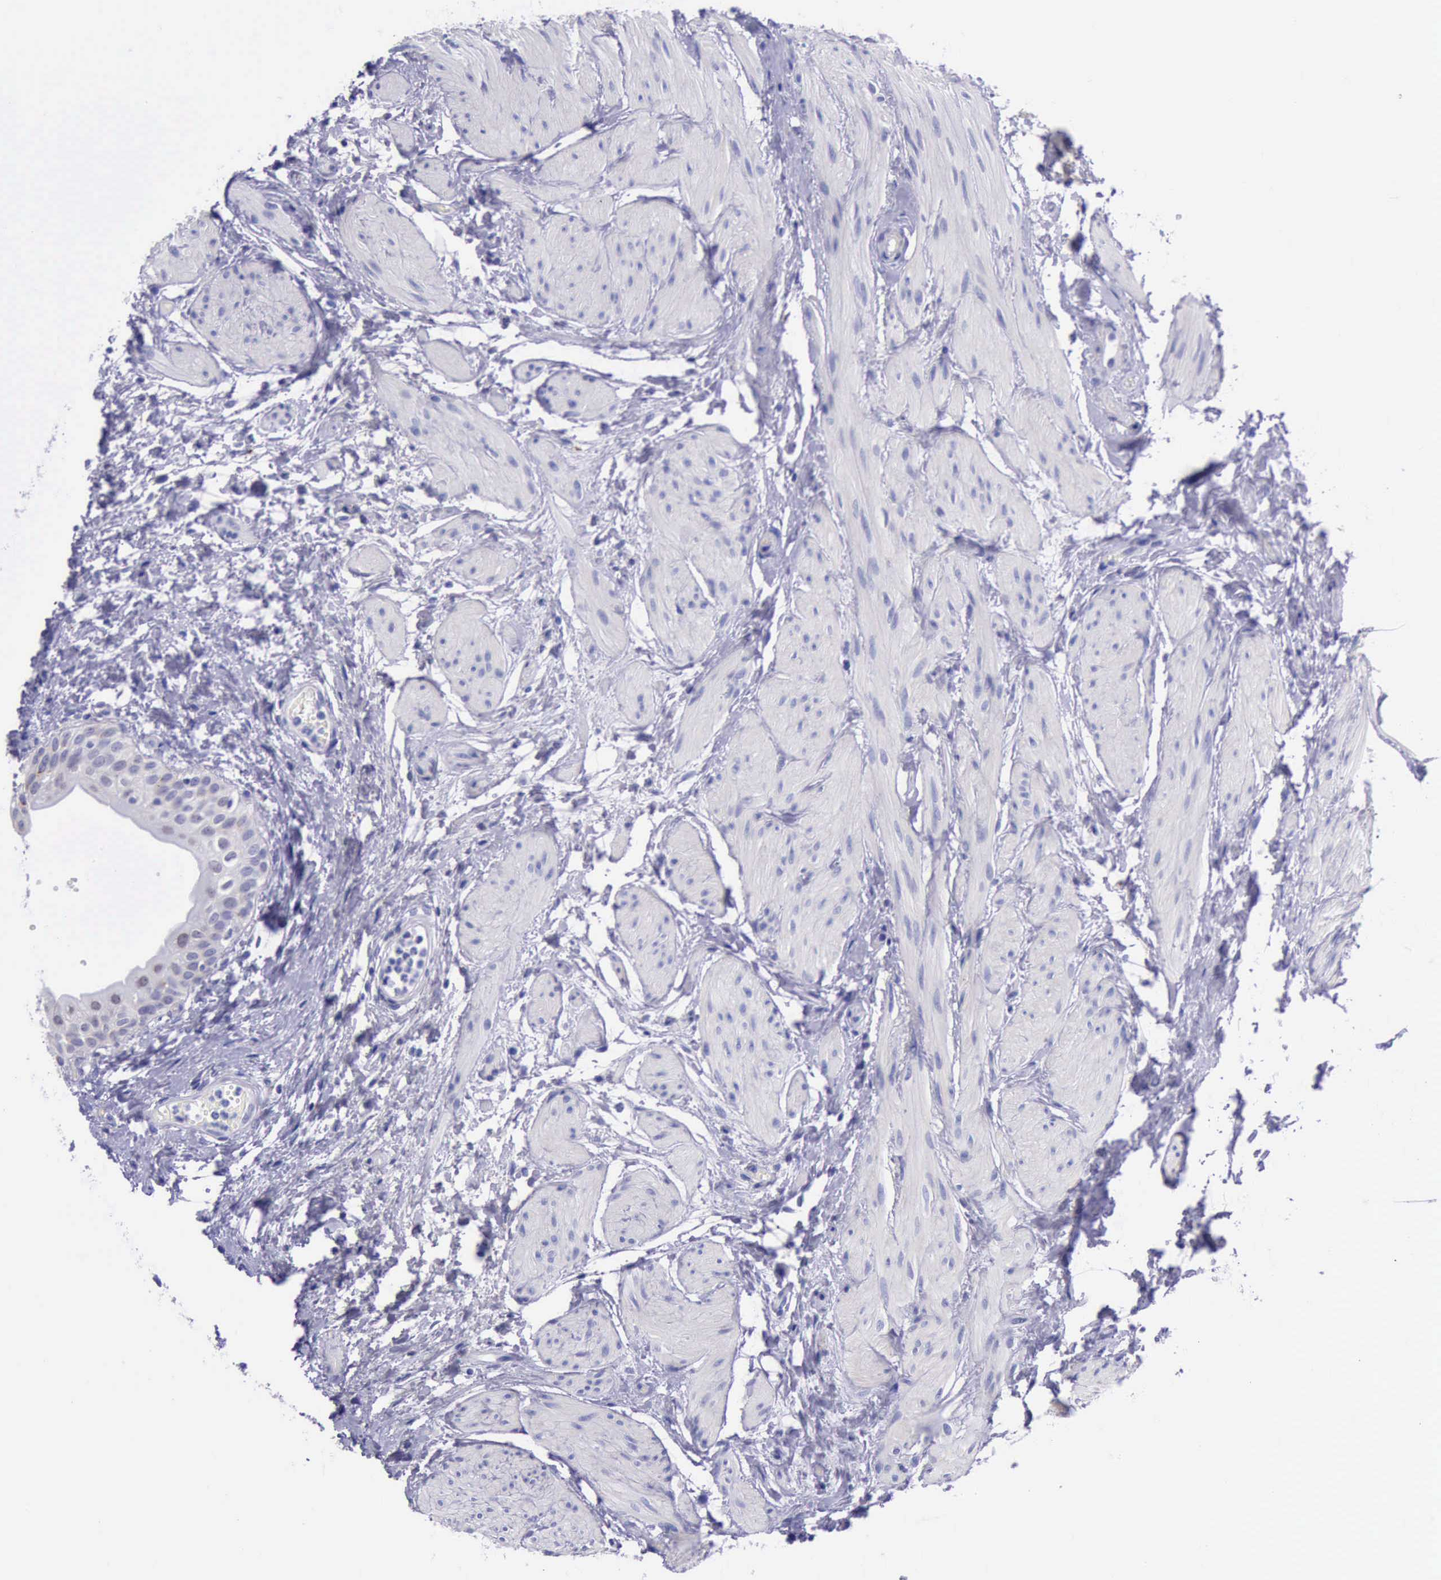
{"staining": {"intensity": "weak", "quantity": "<25%", "location": "cytoplasmic/membranous"}, "tissue": "urinary bladder", "cell_type": "Urothelial cells", "image_type": "normal", "snomed": [{"axis": "morphology", "description": "Normal tissue, NOS"}, {"axis": "topography", "description": "Urinary bladder"}], "caption": "DAB immunohistochemical staining of normal urinary bladder shows no significant expression in urothelial cells. (Brightfield microscopy of DAB IHC at high magnification).", "gene": "GLA", "patient": {"sex": "female", "age": 55}}